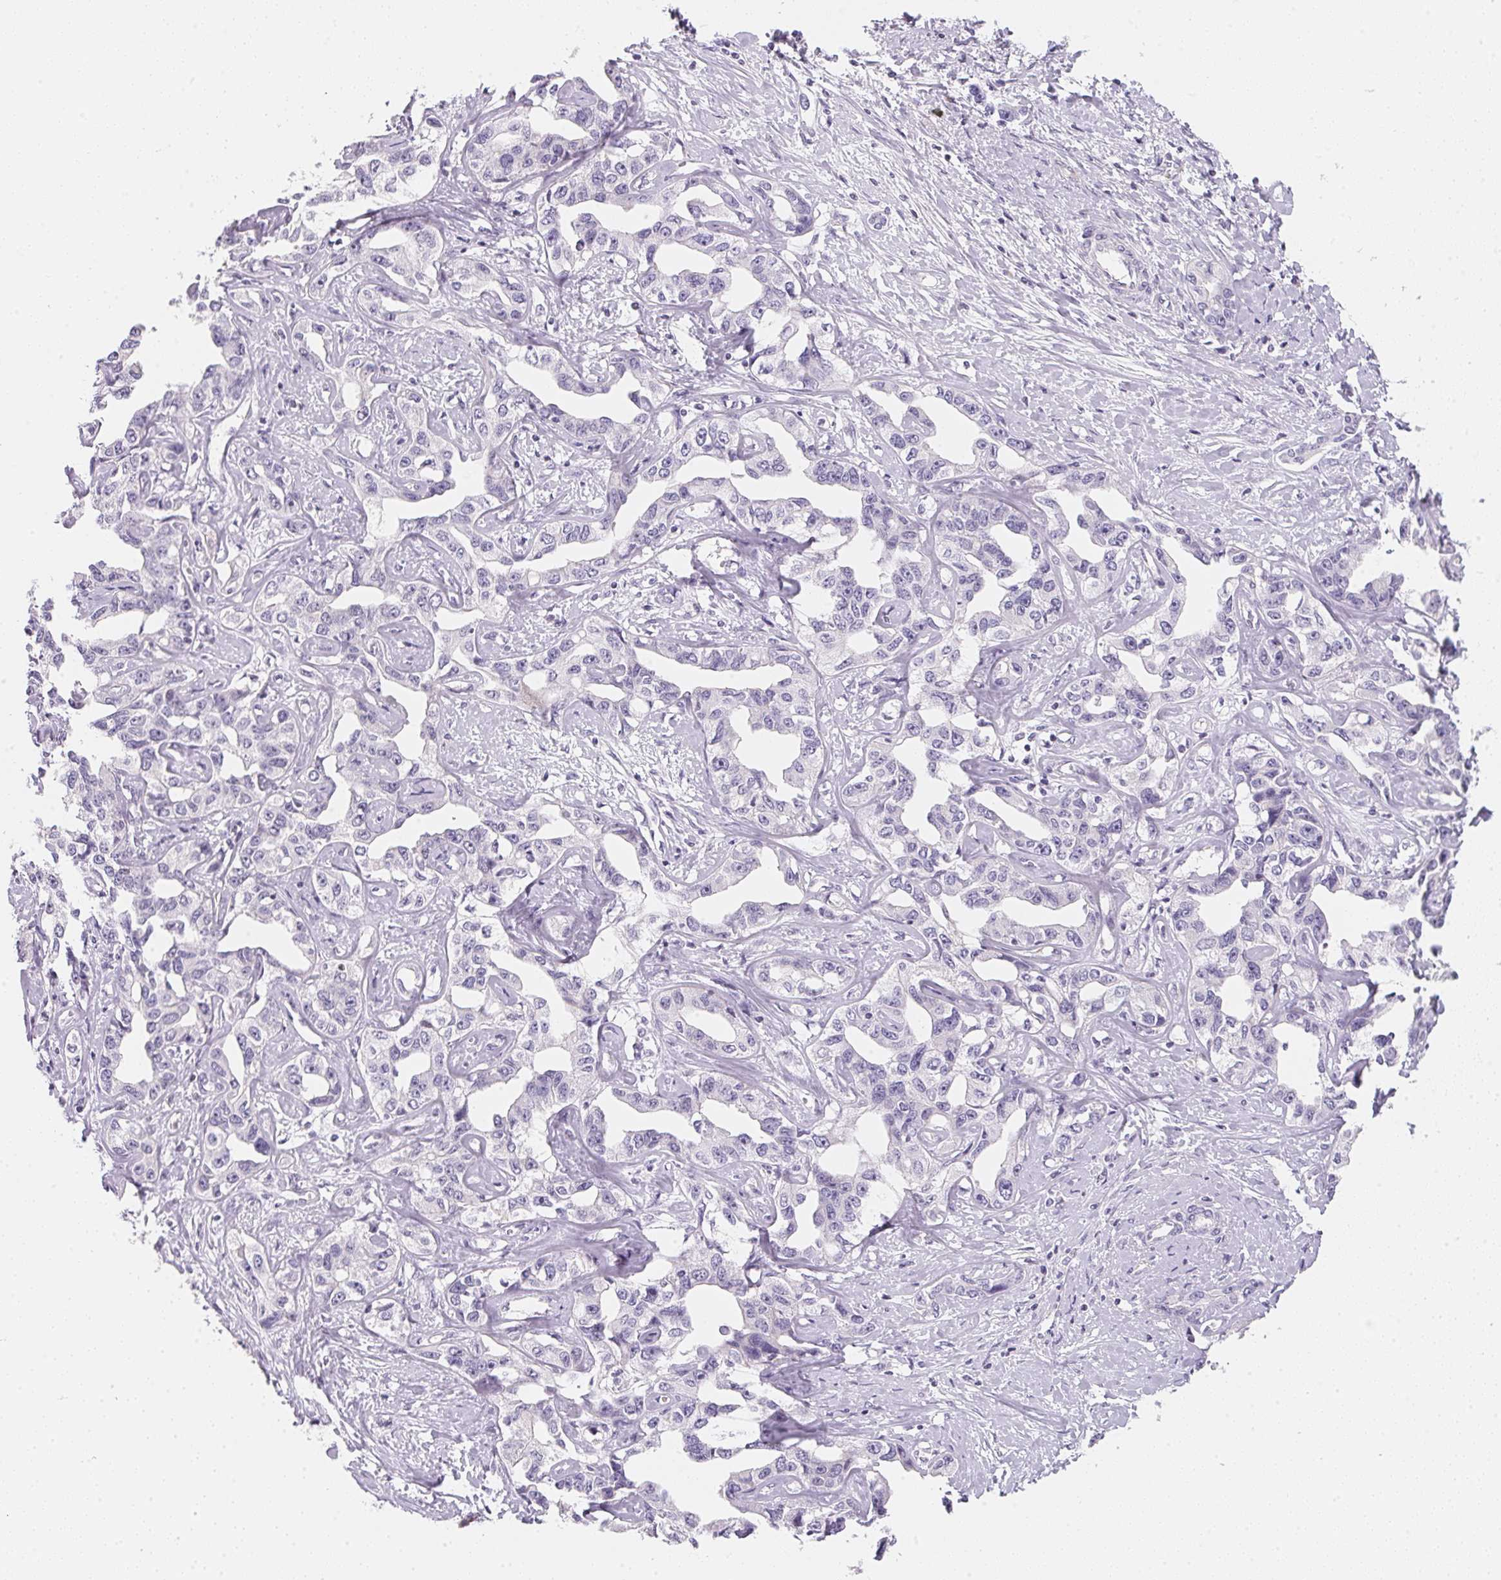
{"staining": {"intensity": "negative", "quantity": "none", "location": "none"}, "tissue": "liver cancer", "cell_type": "Tumor cells", "image_type": "cancer", "snomed": [{"axis": "morphology", "description": "Cholangiocarcinoma"}, {"axis": "topography", "description": "Liver"}], "caption": "The photomicrograph reveals no significant expression in tumor cells of cholangiocarcinoma (liver). The staining is performed using DAB (3,3'-diaminobenzidine) brown chromogen with nuclei counter-stained in using hematoxylin.", "gene": "GIPC2", "patient": {"sex": "male", "age": 59}}